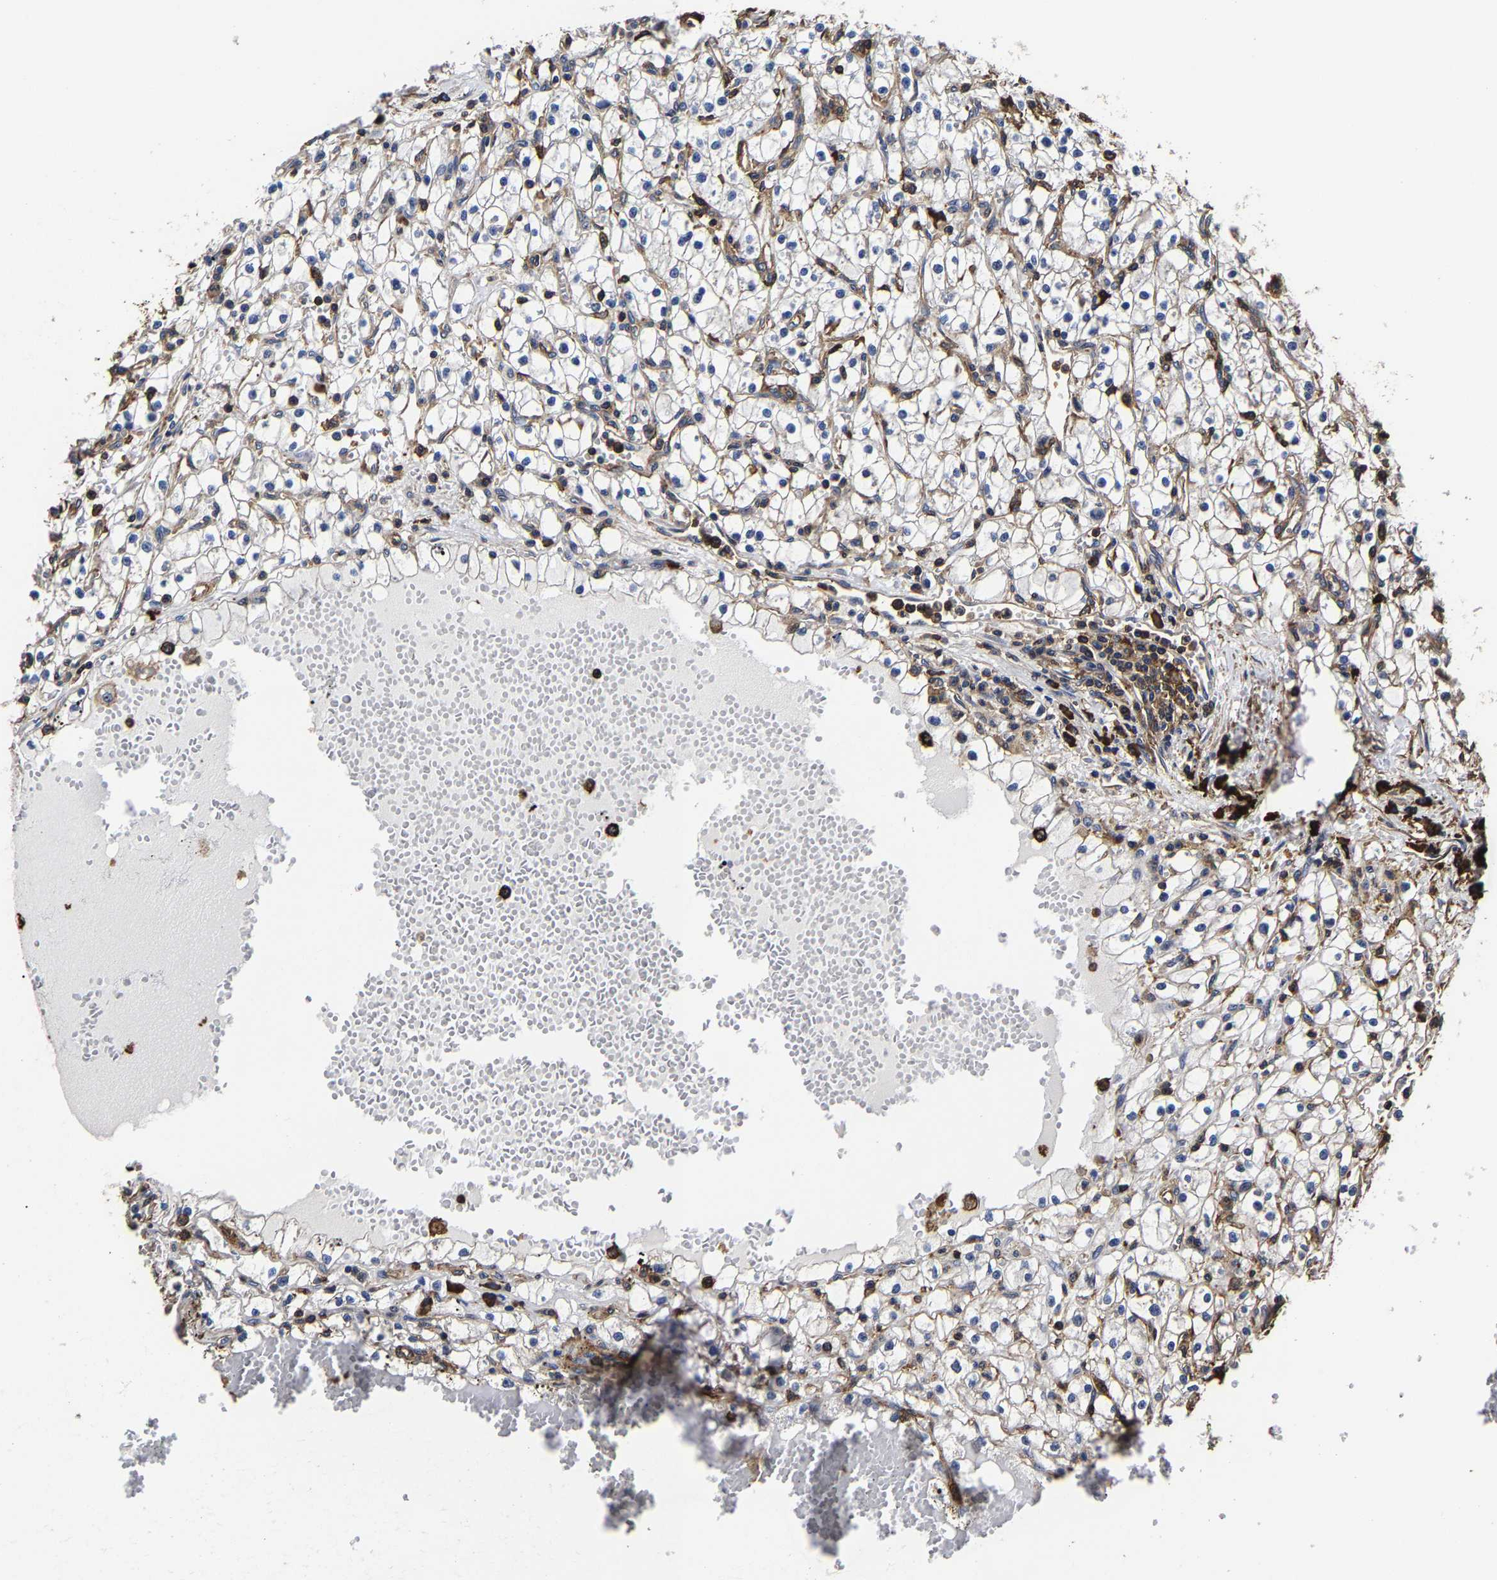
{"staining": {"intensity": "weak", "quantity": ">75%", "location": "cytoplasmic/membranous"}, "tissue": "renal cancer", "cell_type": "Tumor cells", "image_type": "cancer", "snomed": [{"axis": "morphology", "description": "Adenocarcinoma, NOS"}, {"axis": "topography", "description": "Kidney"}], "caption": "About >75% of tumor cells in renal cancer reveal weak cytoplasmic/membranous protein positivity as visualized by brown immunohistochemical staining.", "gene": "SSH3", "patient": {"sex": "male", "age": 56}}